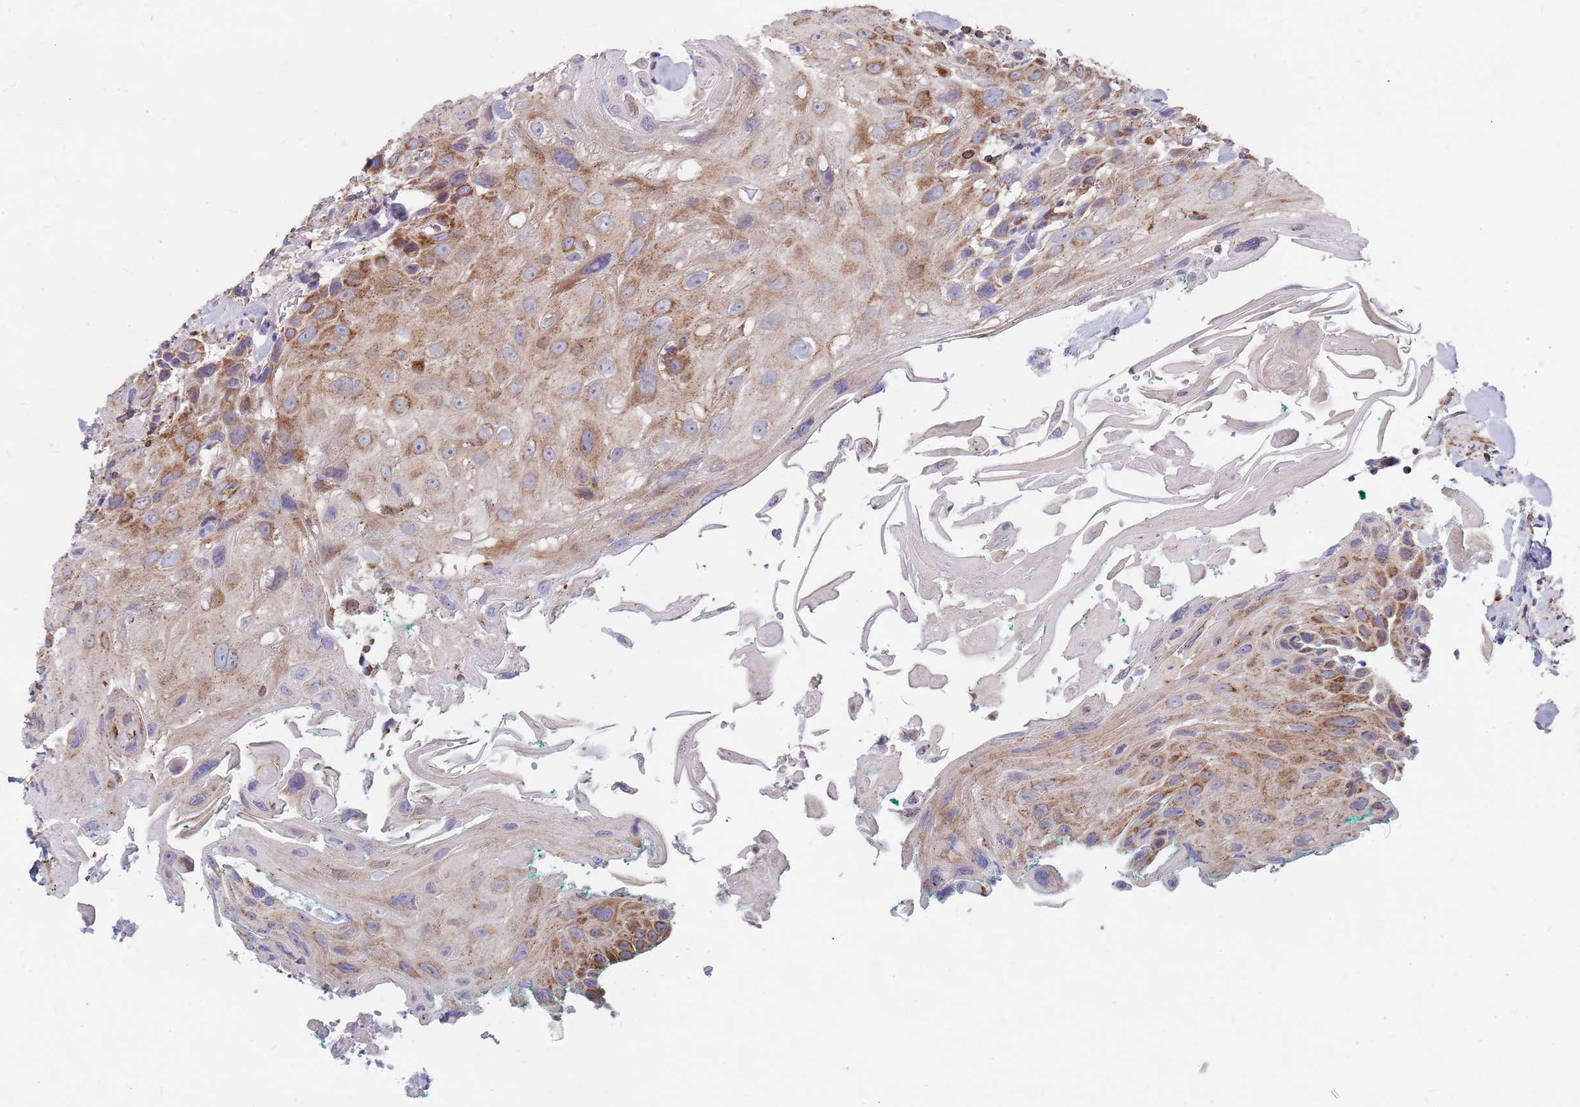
{"staining": {"intensity": "moderate", "quantity": ">75%", "location": "cytoplasmic/membranous"}, "tissue": "head and neck cancer", "cell_type": "Tumor cells", "image_type": "cancer", "snomed": [{"axis": "morphology", "description": "Squamous cell carcinoma, NOS"}, {"axis": "topography", "description": "Head-Neck"}], "caption": "Immunohistochemical staining of squamous cell carcinoma (head and neck) reveals moderate cytoplasmic/membranous protein positivity in approximately >75% of tumor cells.", "gene": "WDFY3", "patient": {"sex": "male", "age": 81}}